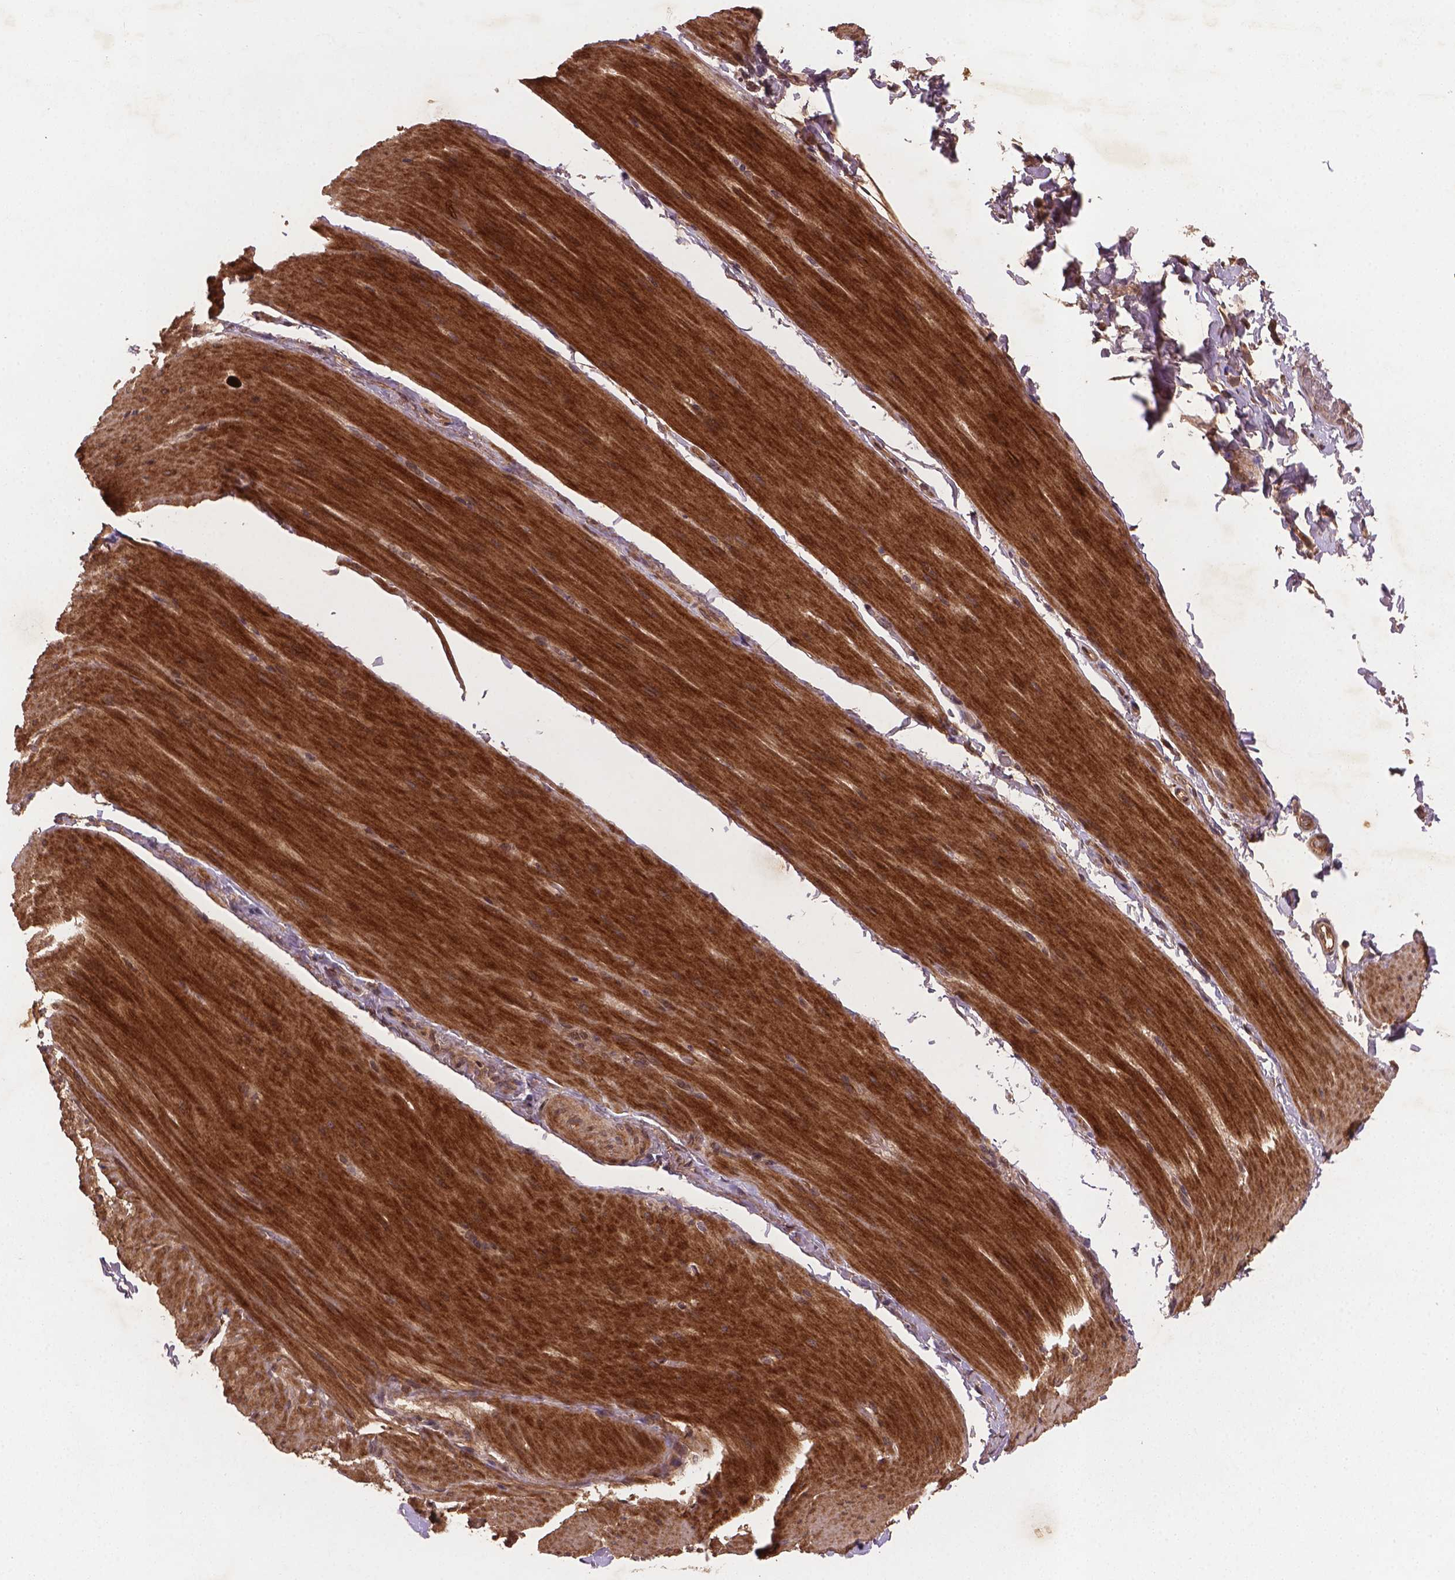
{"staining": {"intensity": "strong", "quantity": ">75%", "location": "cytoplasmic/membranous"}, "tissue": "smooth muscle", "cell_type": "Smooth muscle cells", "image_type": "normal", "snomed": [{"axis": "morphology", "description": "Normal tissue, NOS"}, {"axis": "topography", "description": "Smooth muscle"}, {"axis": "topography", "description": "Colon"}], "caption": "Protein staining by IHC displays strong cytoplasmic/membranous expression in approximately >75% of smooth muscle cells in unremarkable smooth muscle.", "gene": "NIPAL2", "patient": {"sex": "male", "age": 73}}